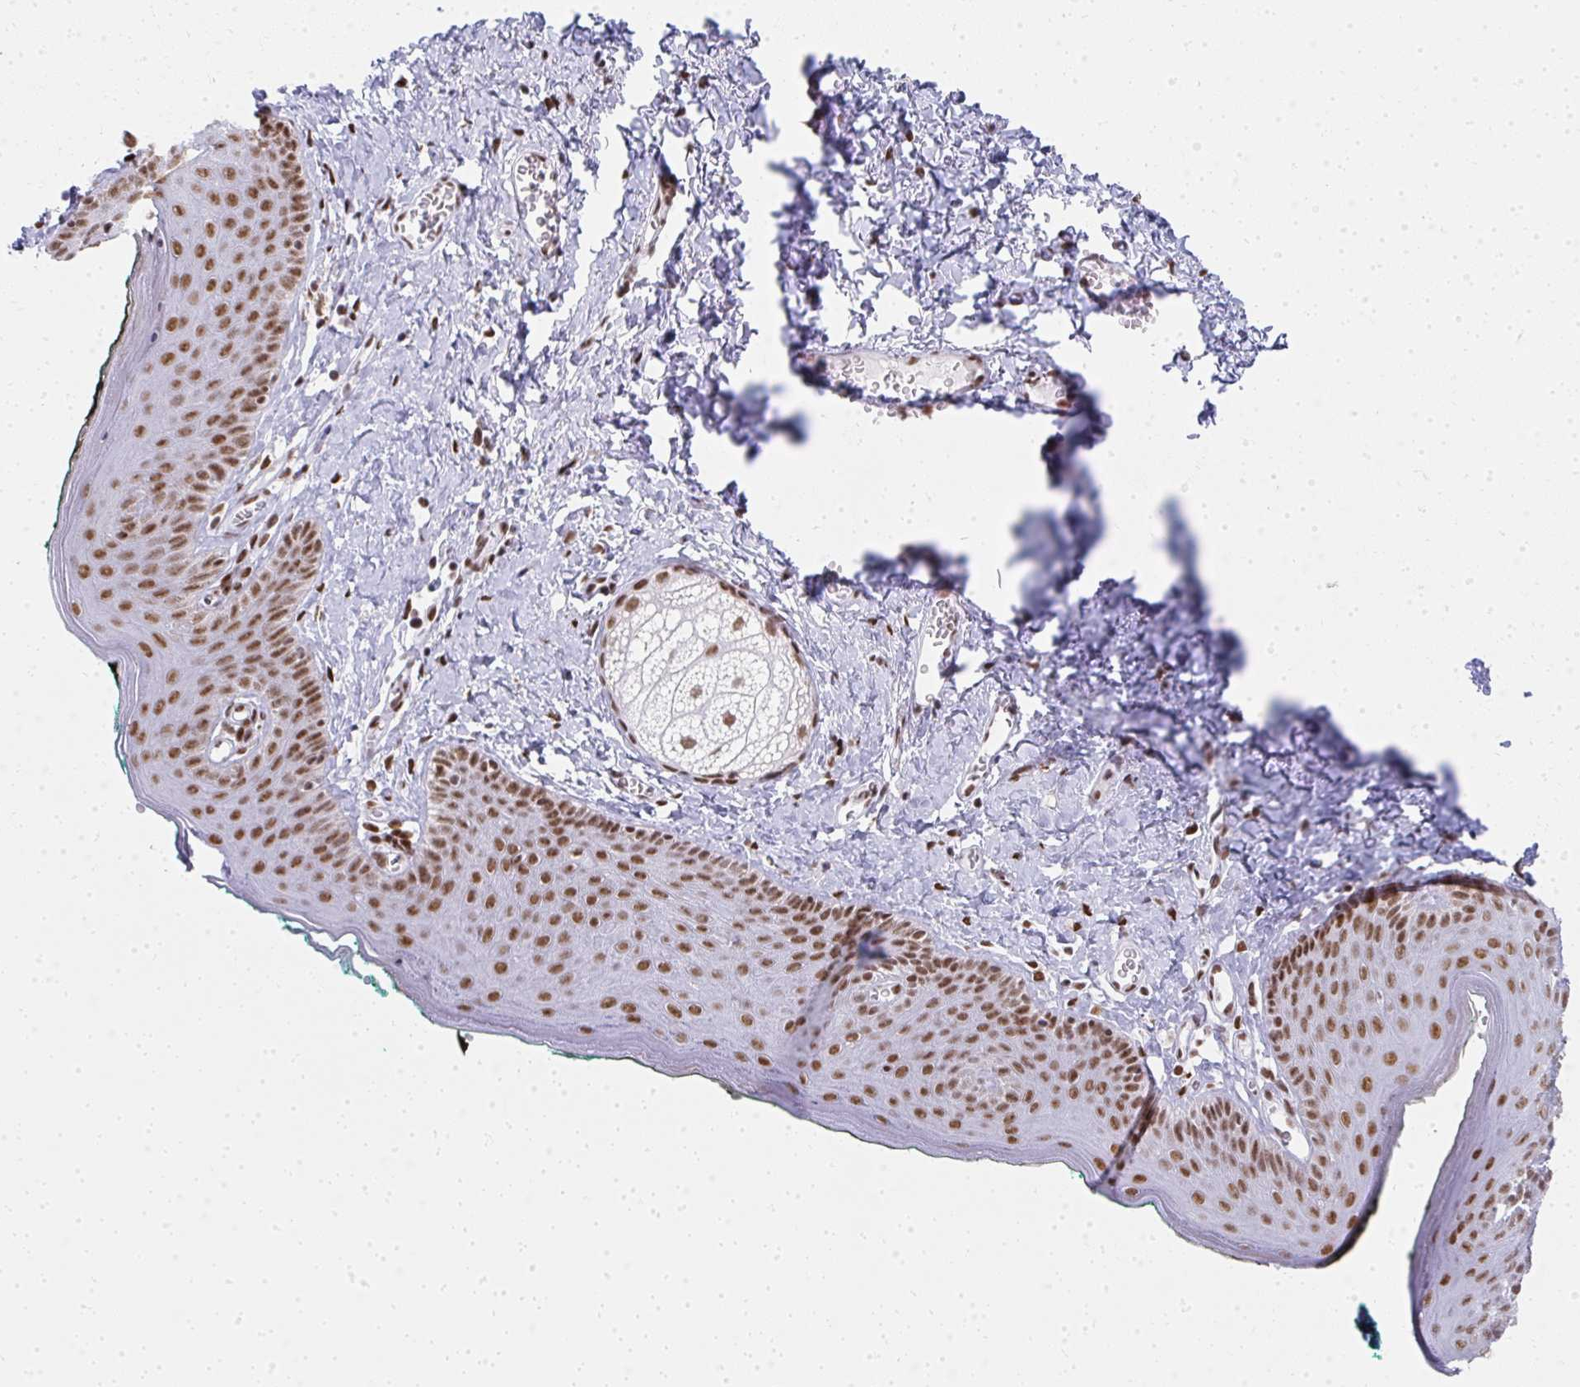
{"staining": {"intensity": "strong", "quantity": ">75%", "location": "nuclear"}, "tissue": "skin", "cell_type": "Epidermal cells", "image_type": "normal", "snomed": [{"axis": "morphology", "description": "Normal tissue, NOS"}, {"axis": "topography", "description": "Vulva"}, {"axis": "topography", "description": "Peripheral nerve tissue"}], "caption": "Benign skin was stained to show a protein in brown. There is high levels of strong nuclear expression in about >75% of epidermal cells.", "gene": "CREBBP", "patient": {"sex": "female", "age": 66}}